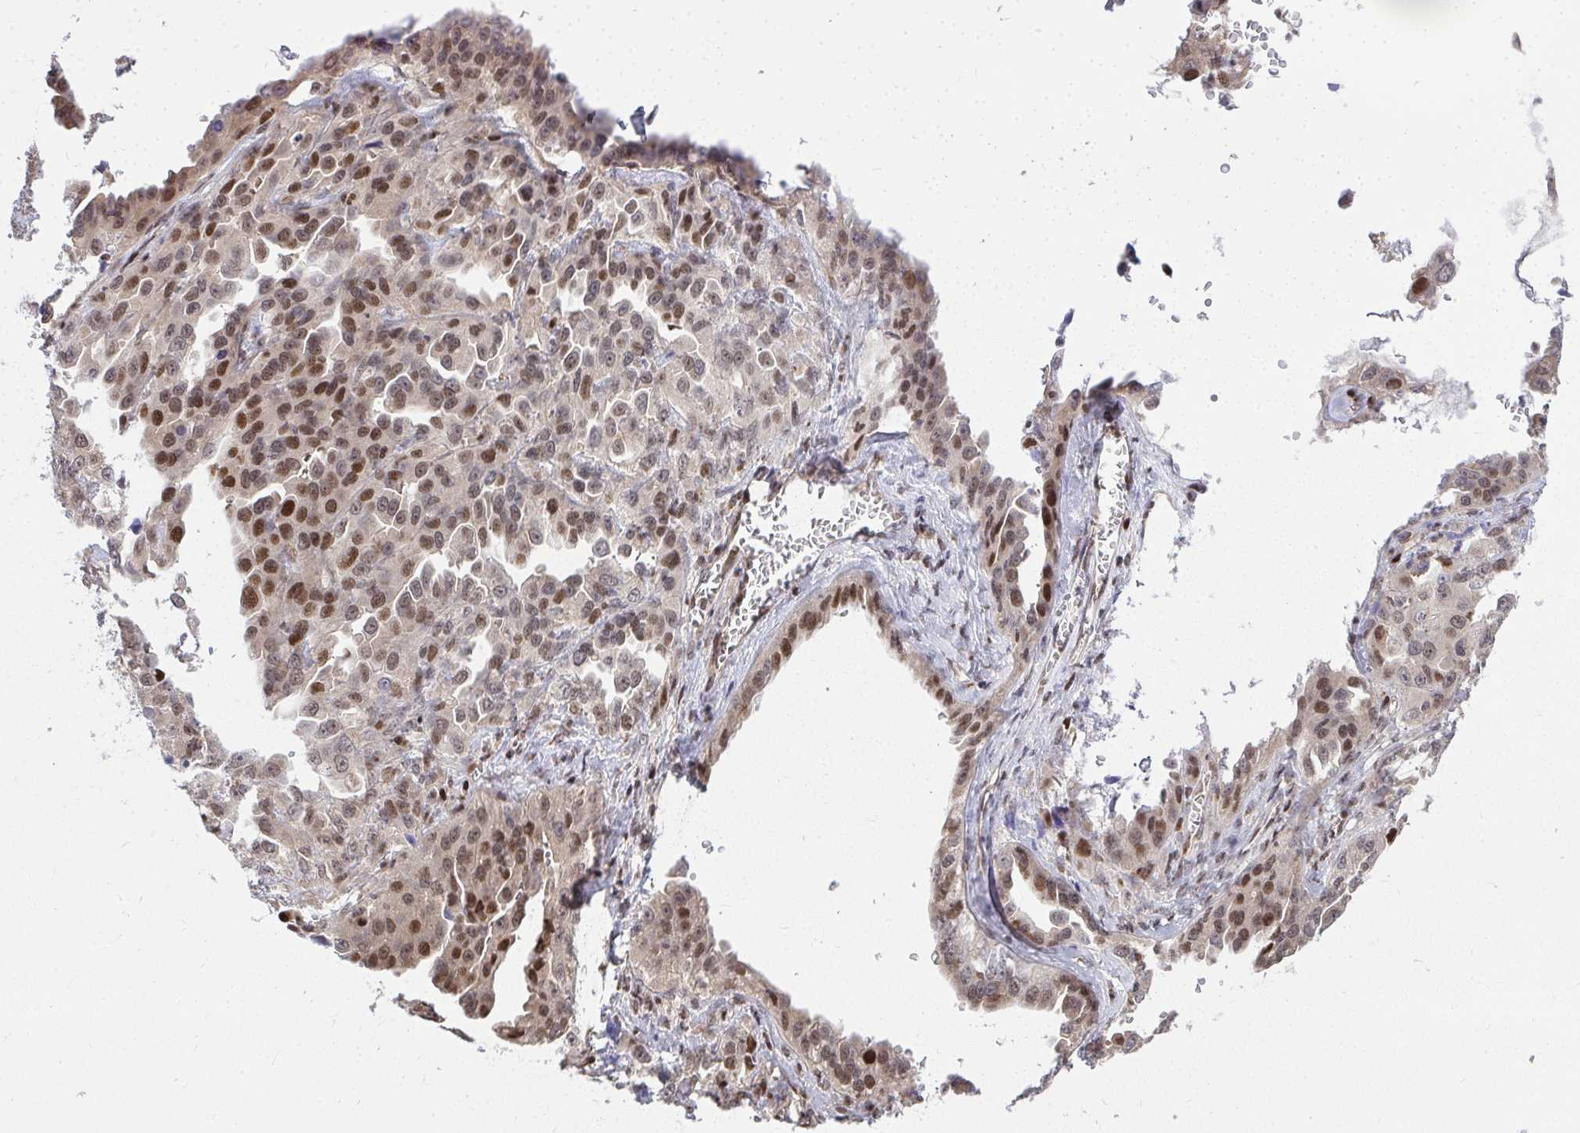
{"staining": {"intensity": "moderate", "quantity": ">75%", "location": "nuclear"}, "tissue": "ovarian cancer", "cell_type": "Tumor cells", "image_type": "cancer", "snomed": [{"axis": "morphology", "description": "Cystadenocarcinoma, serous, NOS"}, {"axis": "topography", "description": "Ovary"}], "caption": "Immunohistochemical staining of ovarian cancer exhibits moderate nuclear protein expression in approximately >75% of tumor cells. Nuclei are stained in blue.", "gene": "PIGY", "patient": {"sex": "female", "age": 75}}